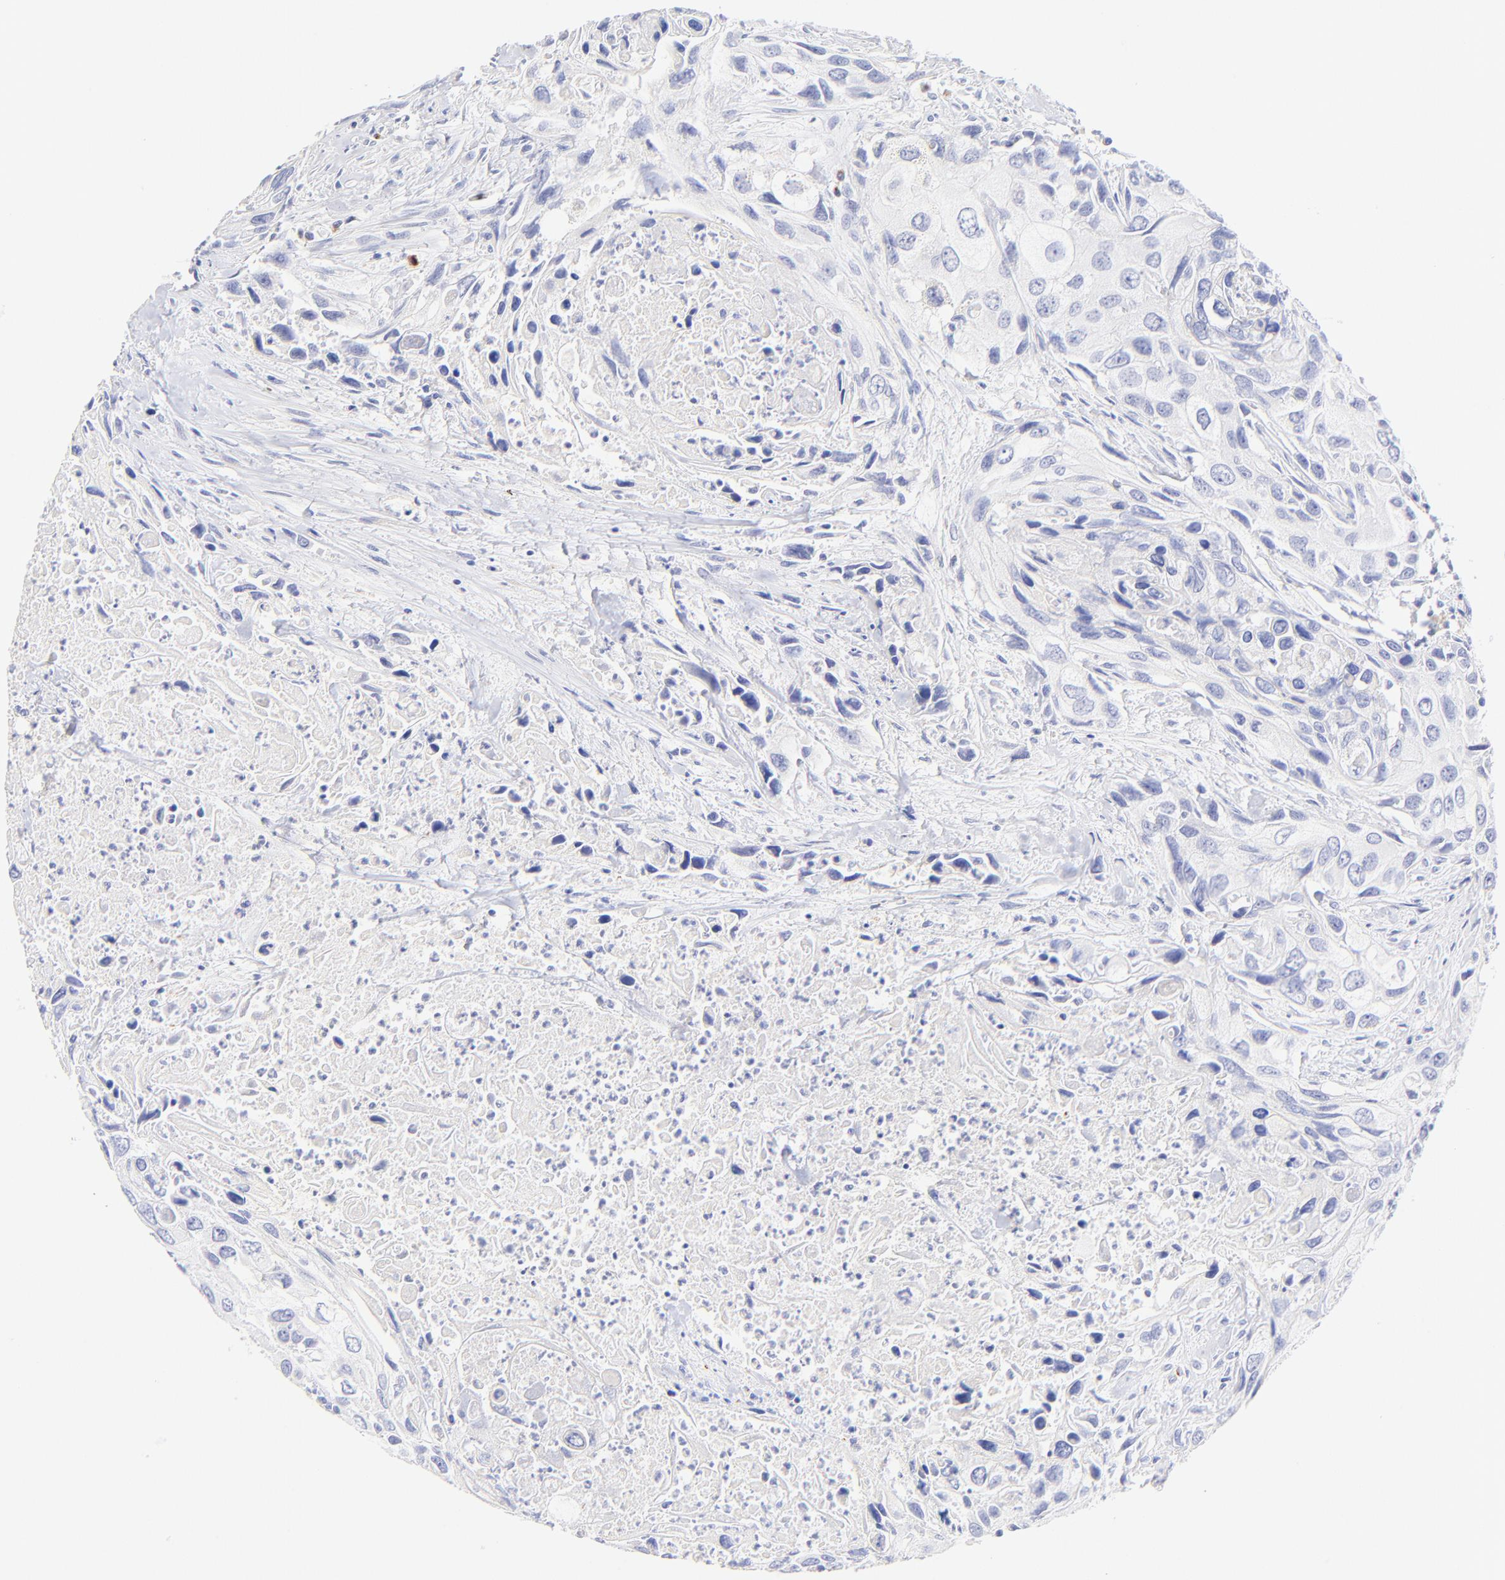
{"staining": {"intensity": "negative", "quantity": "none", "location": "none"}, "tissue": "urothelial cancer", "cell_type": "Tumor cells", "image_type": "cancer", "snomed": [{"axis": "morphology", "description": "Urothelial carcinoma, High grade"}, {"axis": "topography", "description": "Urinary bladder"}], "caption": "High power microscopy image of an immunohistochemistry (IHC) image of high-grade urothelial carcinoma, revealing no significant positivity in tumor cells.", "gene": "ASB9", "patient": {"sex": "male", "age": 71}}